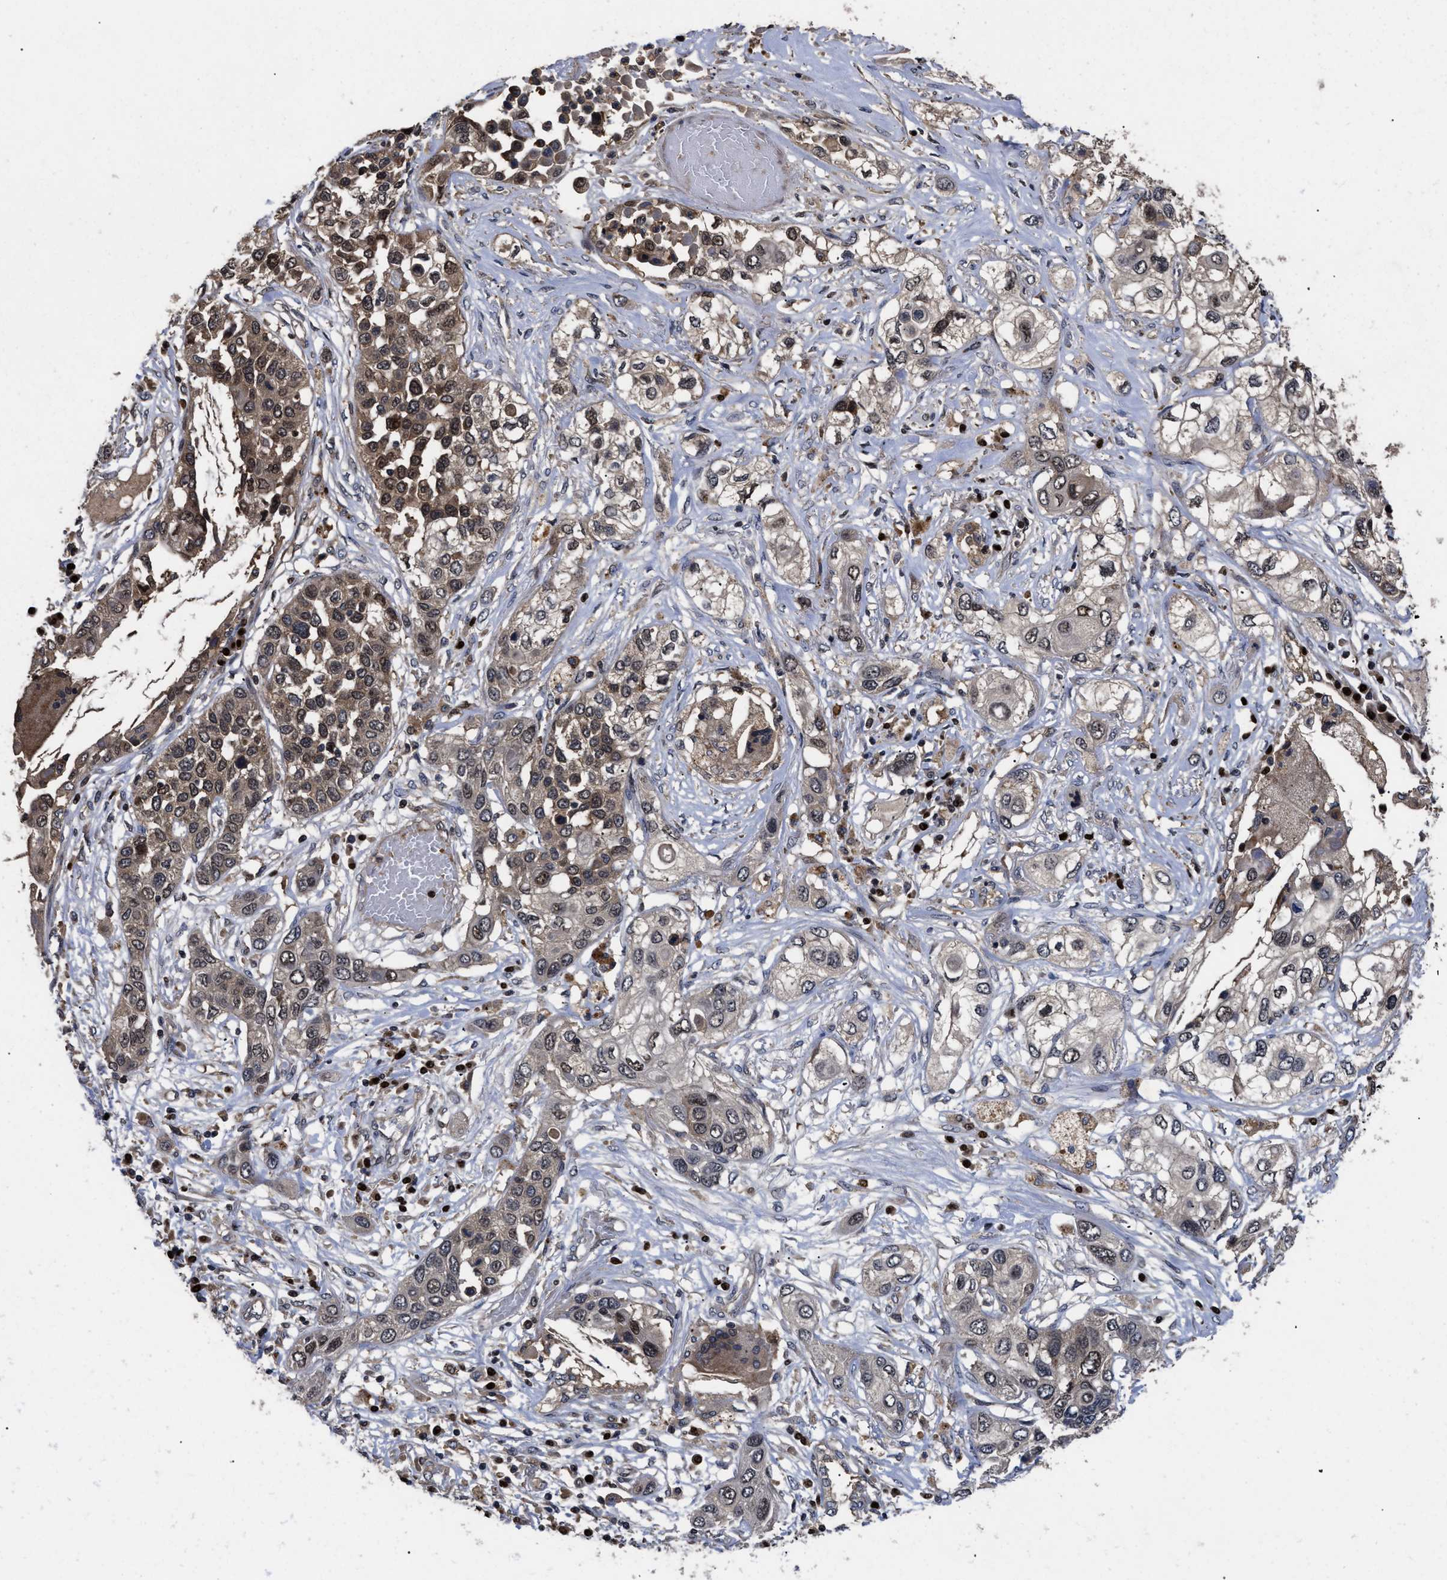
{"staining": {"intensity": "moderate", "quantity": ">75%", "location": "cytoplasmic/membranous"}, "tissue": "lung cancer", "cell_type": "Tumor cells", "image_type": "cancer", "snomed": [{"axis": "morphology", "description": "Squamous cell carcinoma, NOS"}, {"axis": "topography", "description": "Lung"}], "caption": "Lung cancer (squamous cell carcinoma) was stained to show a protein in brown. There is medium levels of moderate cytoplasmic/membranous staining in about >75% of tumor cells. The protein of interest is shown in brown color, while the nuclei are stained blue.", "gene": "FAM200A", "patient": {"sex": "male", "age": 71}}